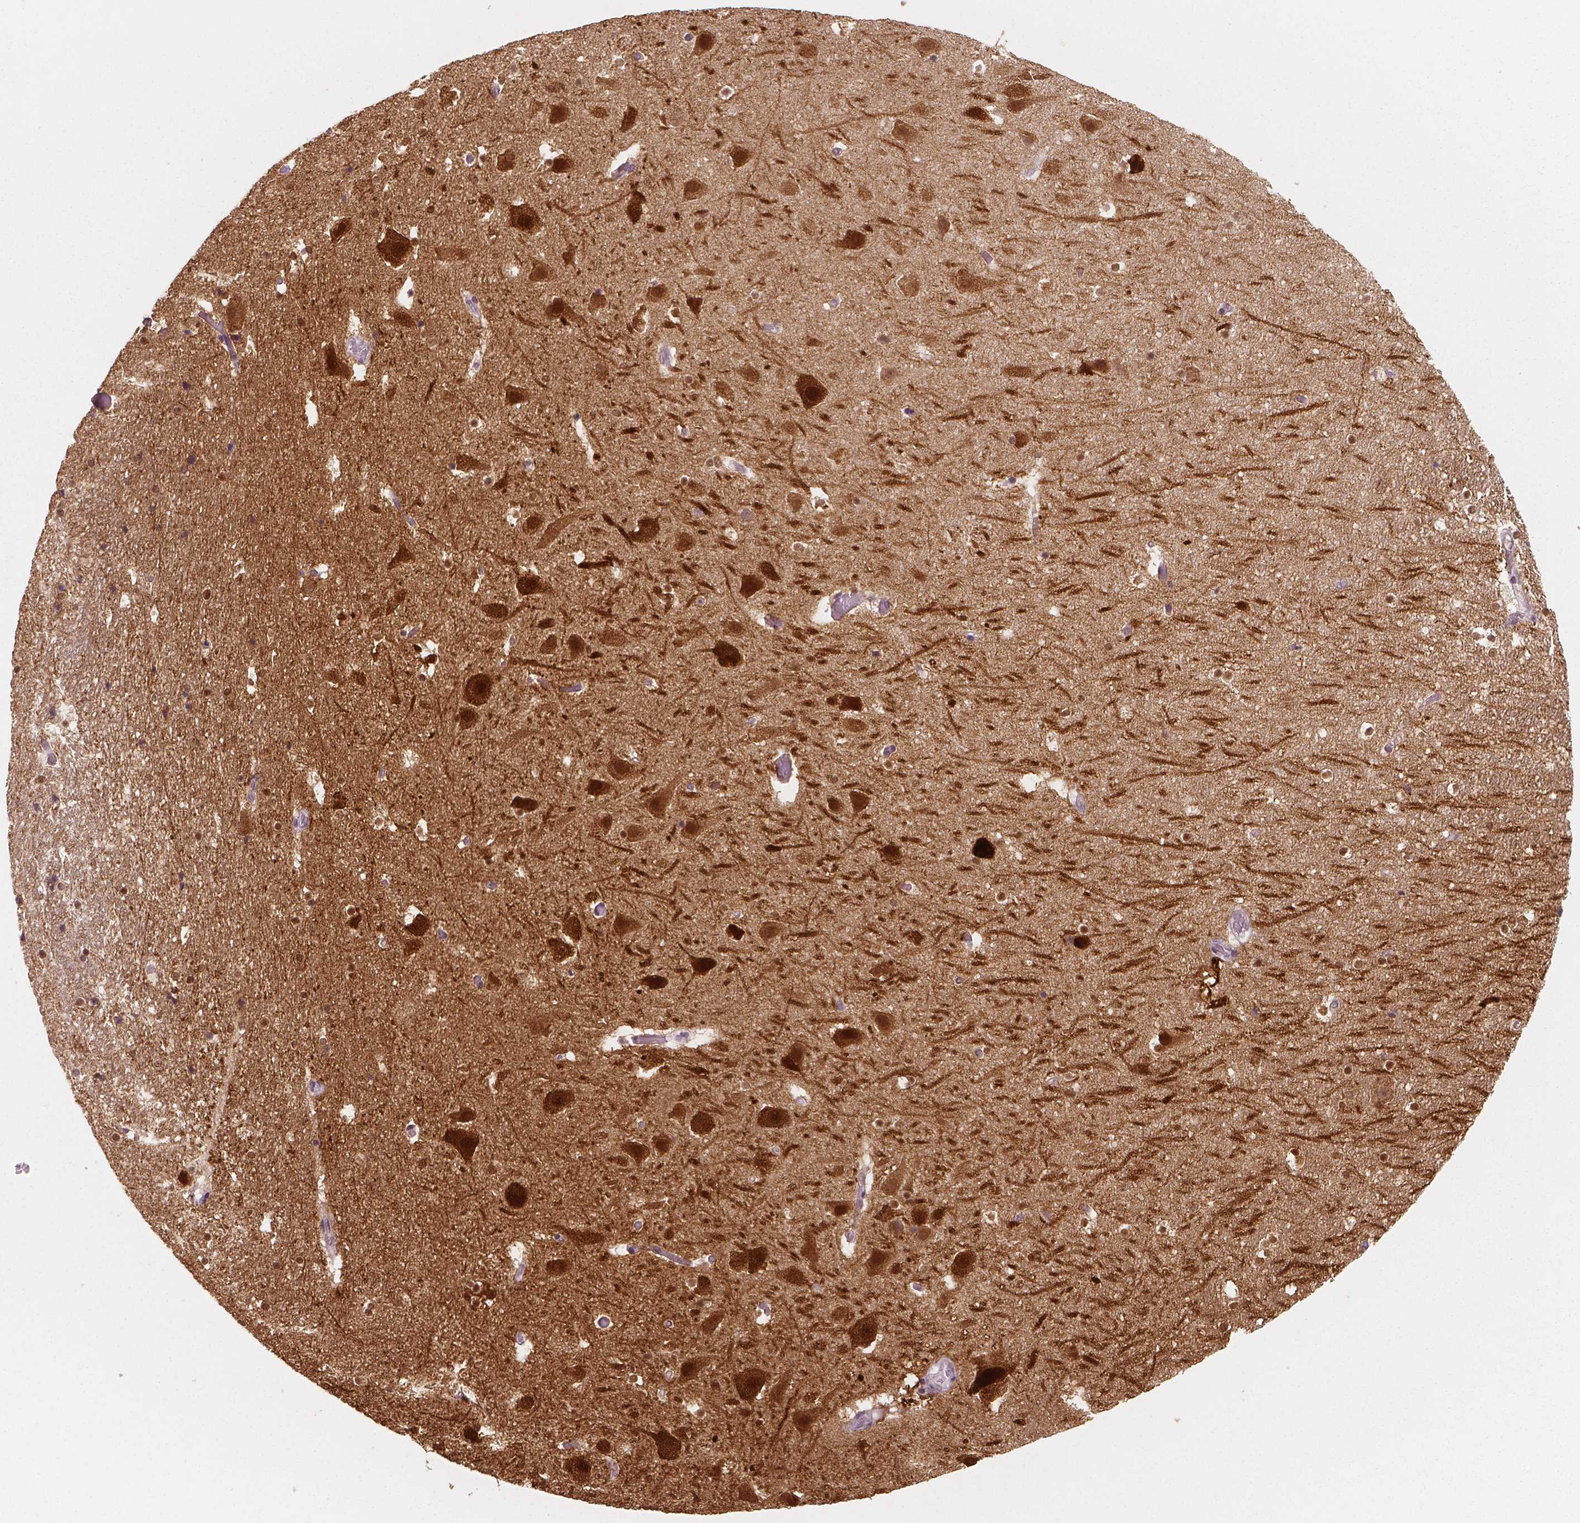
{"staining": {"intensity": "moderate", "quantity": ">75%", "location": "nuclear"}, "tissue": "hippocampus", "cell_type": "Glial cells", "image_type": "normal", "snomed": [{"axis": "morphology", "description": "Normal tissue, NOS"}, {"axis": "topography", "description": "Hippocampus"}], "caption": "Hippocampus stained for a protein reveals moderate nuclear positivity in glial cells. The staining is performed using DAB (3,3'-diaminobenzidine) brown chromogen to label protein expression. The nuclei are counter-stained blue using hematoxylin.", "gene": "NECAB1", "patient": {"sex": "male", "age": 26}}